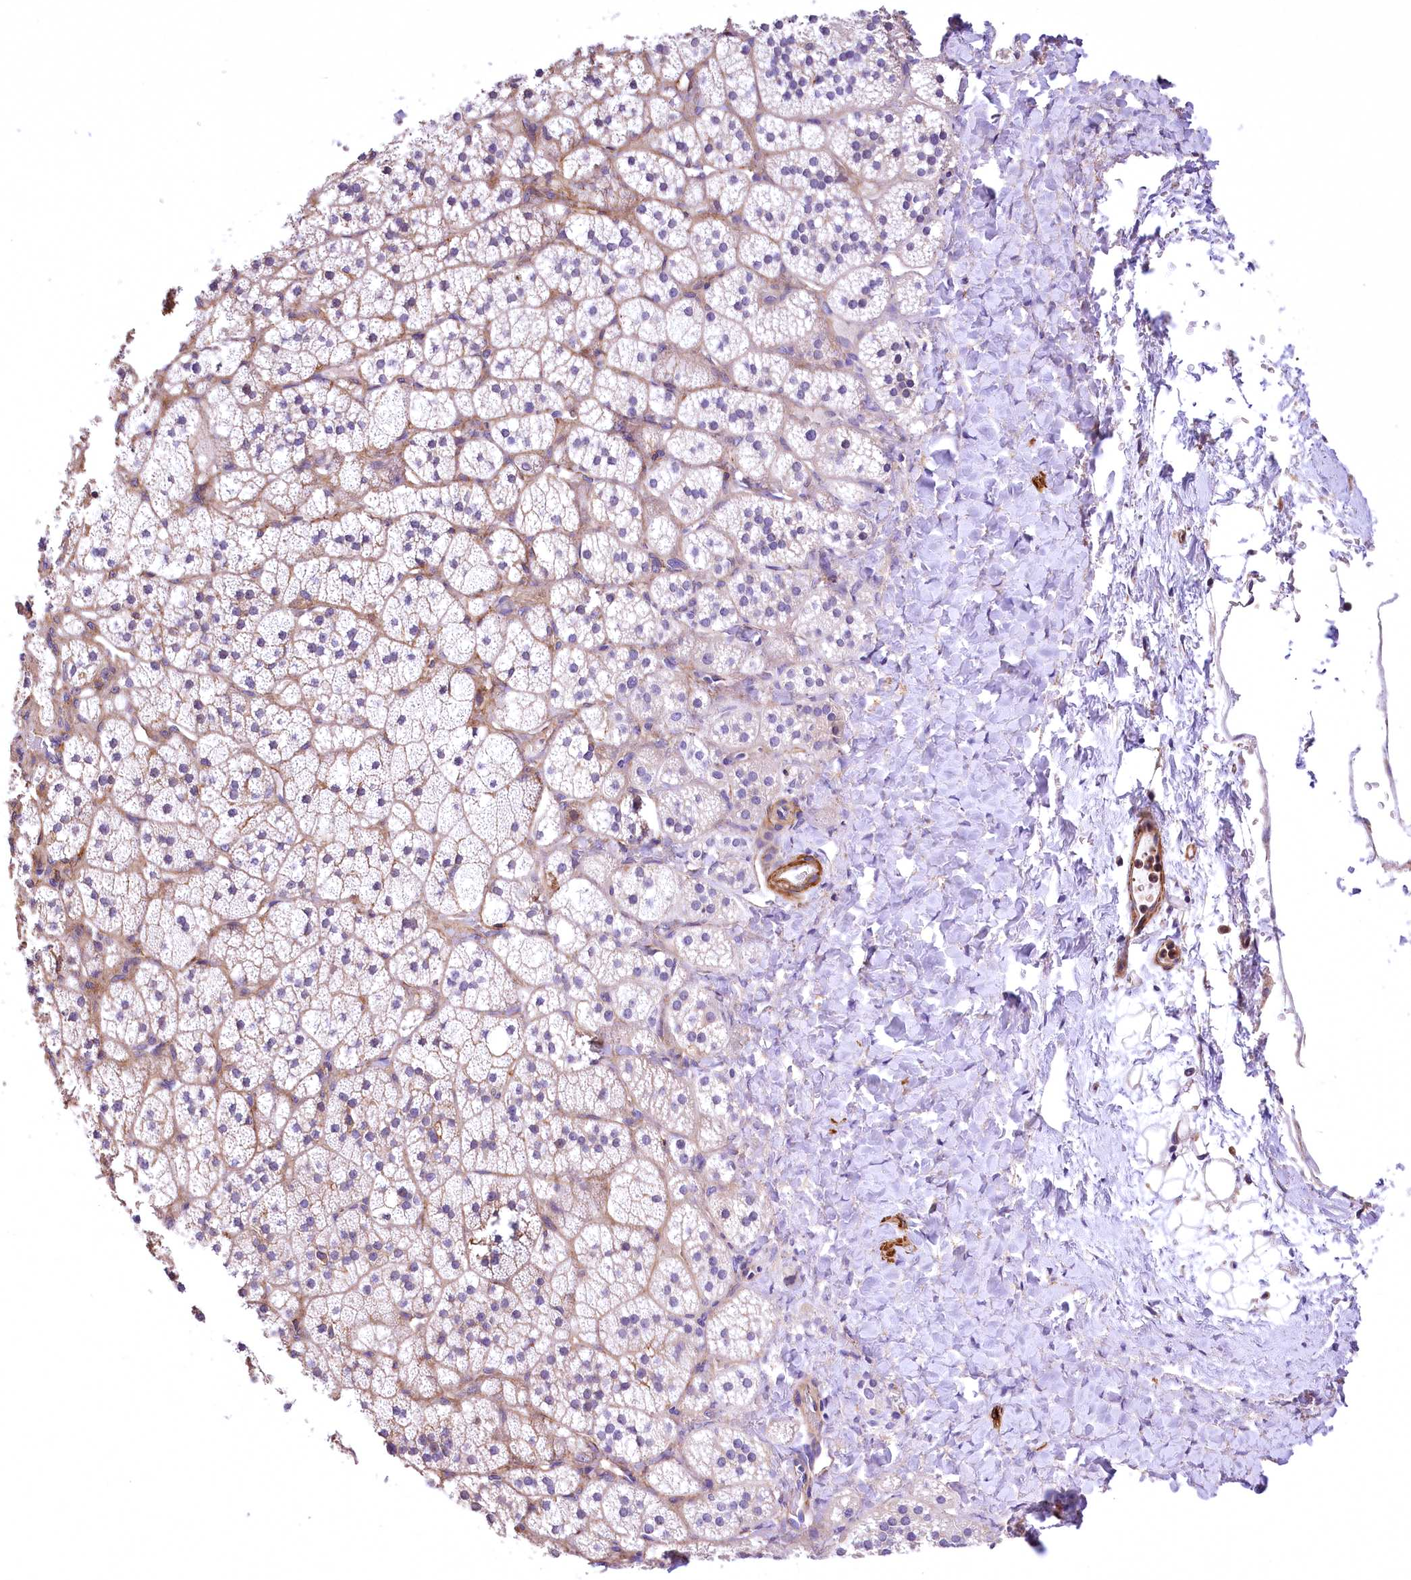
{"staining": {"intensity": "moderate", "quantity": "25%-75%", "location": "cytoplasmic/membranous"}, "tissue": "adrenal gland", "cell_type": "Glandular cells", "image_type": "normal", "snomed": [{"axis": "morphology", "description": "Normal tissue, NOS"}, {"axis": "topography", "description": "Adrenal gland"}], "caption": "Immunohistochemistry photomicrograph of normal adrenal gland: human adrenal gland stained using immunohistochemistry exhibits medium levels of moderate protein expression localized specifically in the cytoplasmic/membranous of glandular cells, appearing as a cytoplasmic/membranous brown color.", "gene": "DPP3", "patient": {"sex": "male", "age": 61}}